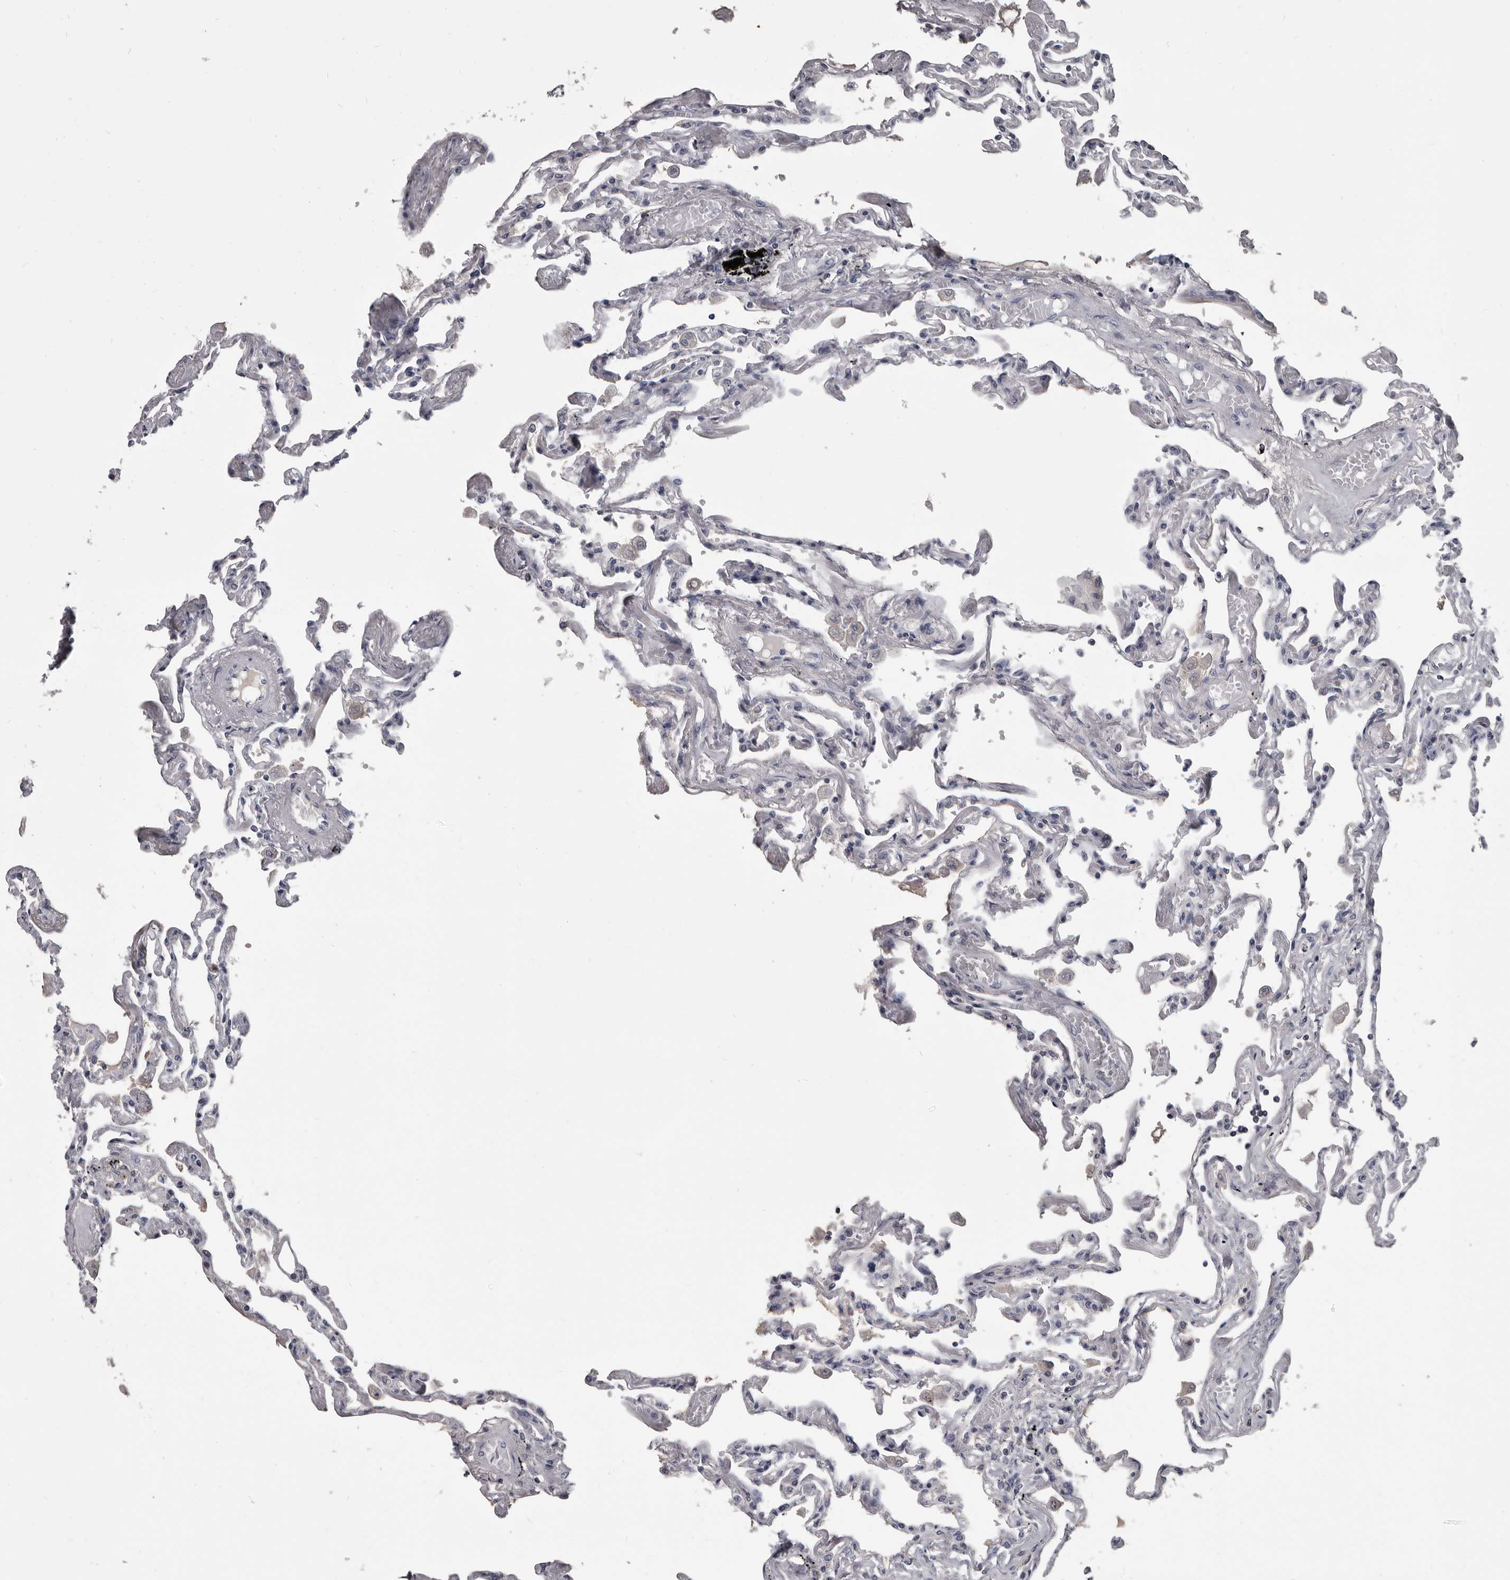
{"staining": {"intensity": "negative", "quantity": "none", "location": "none"}, "tissue": "lung", "cell_type": "Alveolar cells", "image_type": "normal", "snomed": [{"axis": "morphology", "description": "Normal tissue, NOS"}, {"axis": "topography", "description": "Lung"}], "caption": "IHC of benign human lung shows no positivity in alveolar cells.", "gene": "ALDH5A1", "patient": {"sex": "female", "age": 67}}